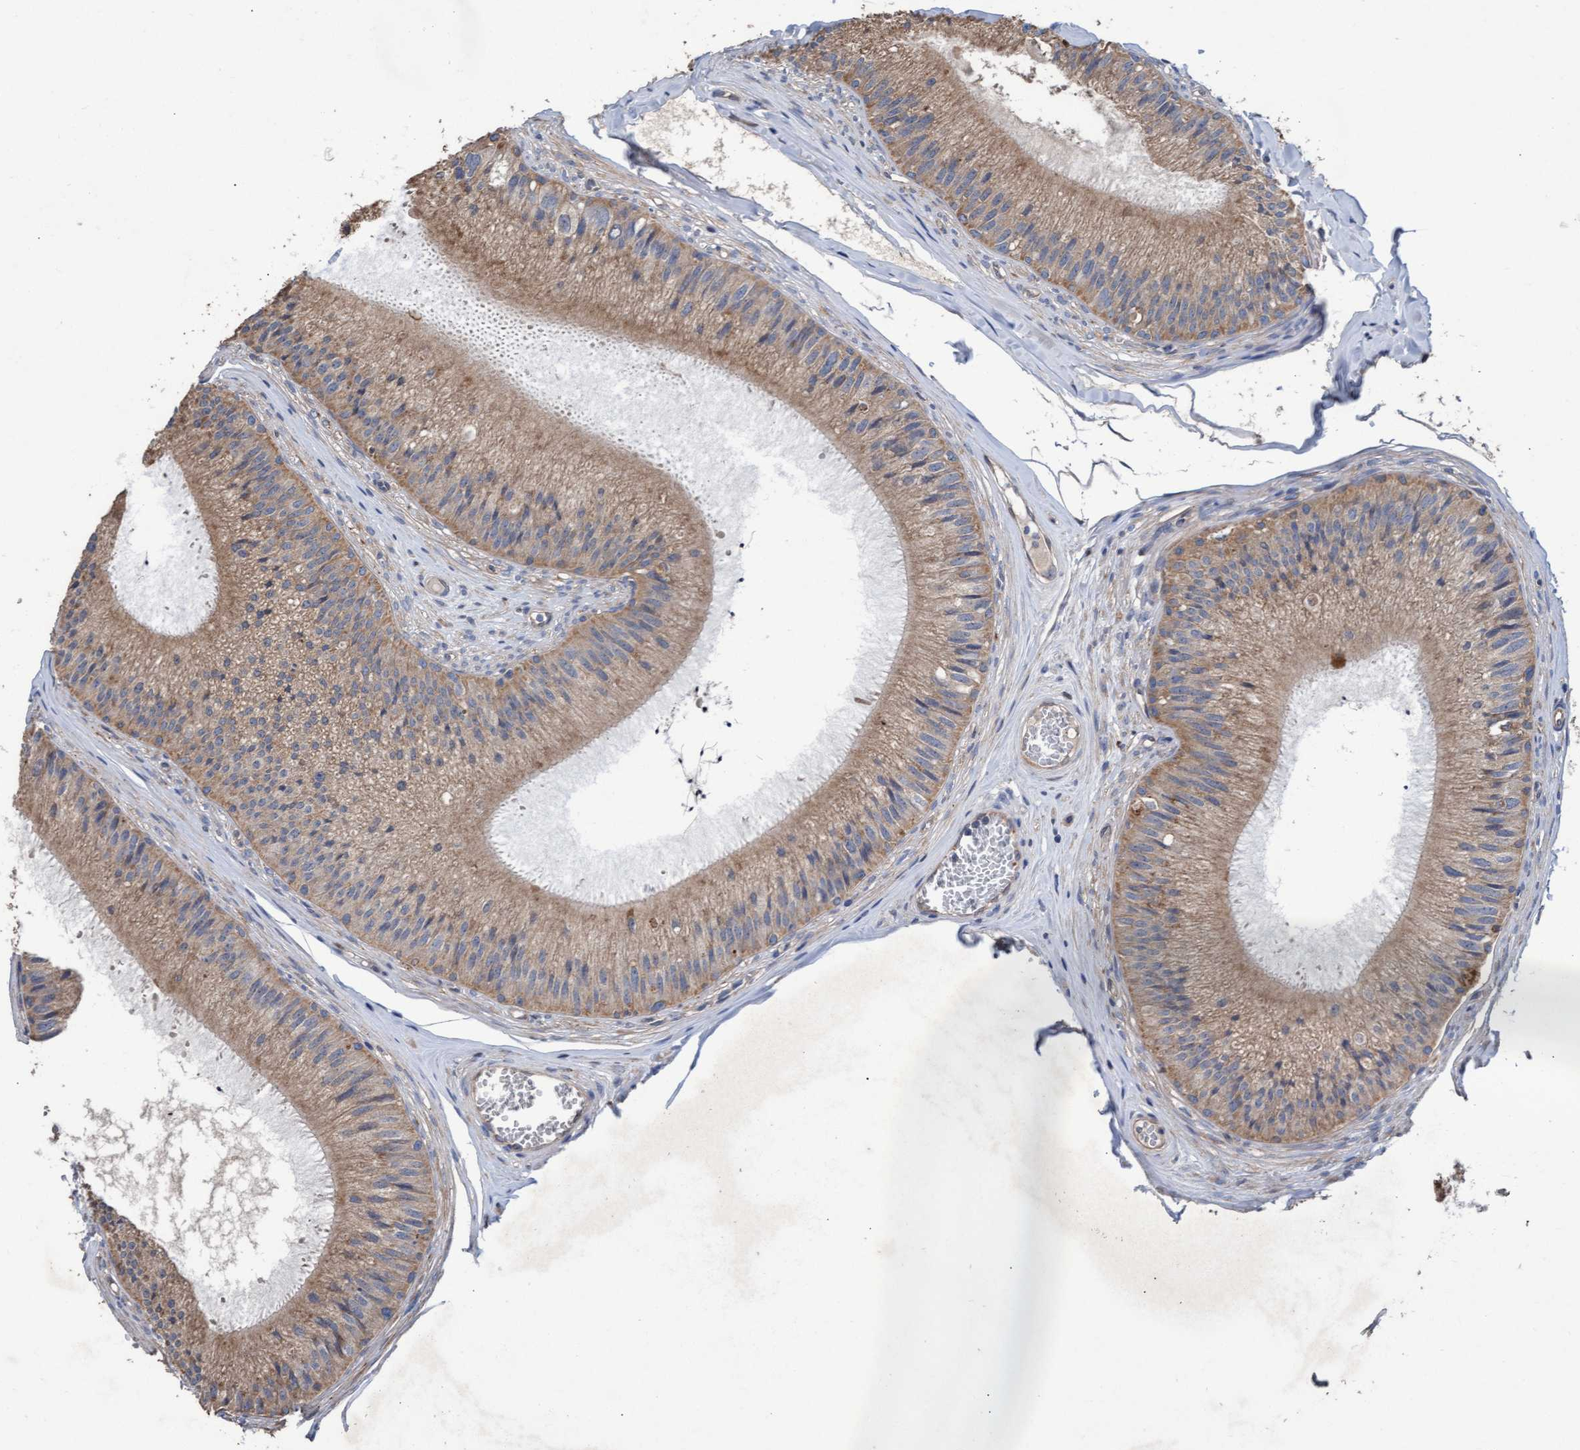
{"staining": {"intensity": "moderate", "quantity": ">75%", "location": "cytoplasmic/membranous"}, "tissue": "epididymis", "cell_type": "Glandular cells", "image_type": "normal", "snomed": [{"axis": "morphology", "description": "Normal tissue, NOS"}, {"axis": "topography", "description": "Epididymis"}], "caption": "Immunohistochemistry staining of normal epididymis, which displays medium levels of moderate cytoplasmic/membranous expression in about >75% of glandular cells indicating moderate cytoplasmic/membranous protein staining. The staining was performed using DAB (brown) for protein detection and nuclei were counterstained in hematoxylin (blue).", "gene": "MRPL38", "patient": {"sex": "male", "age": 31}}